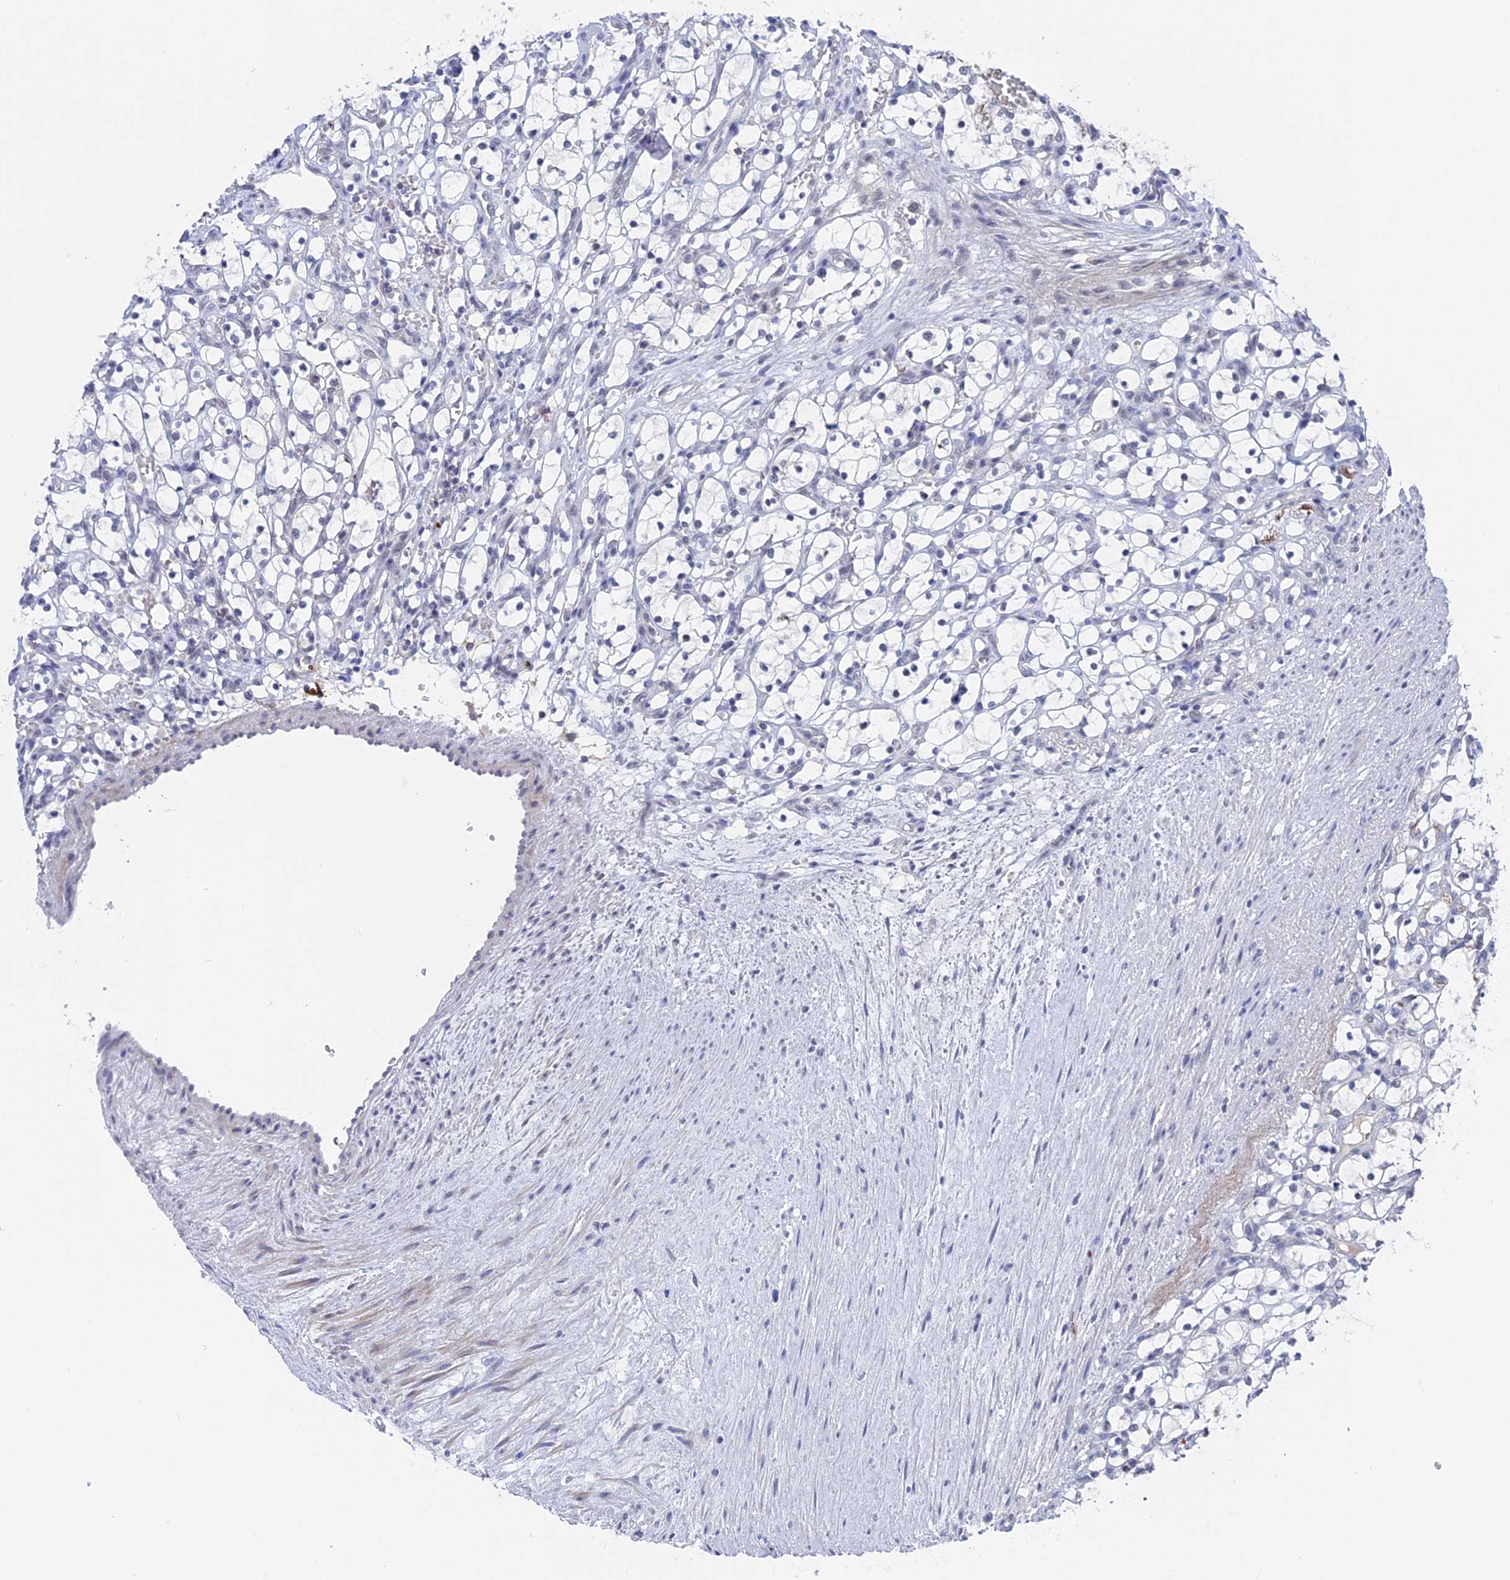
{"staining": {"intensity": "negative", "quantity": "none", "location": "none"}, "tissue": "renal cancer", "cell_type": "Tumor cells", "image_type": "cancer", "snomed": [{"axis": "morphology", "description": "Adenocarcinoma, NOS"}, {"axis": "topography", "description": "Kidney"}], "caption": "IHC of renal cancer exhibits no expression in tumor cells.", "gene": "BRD2", "patient": {"sex": "female", "age": 69}}